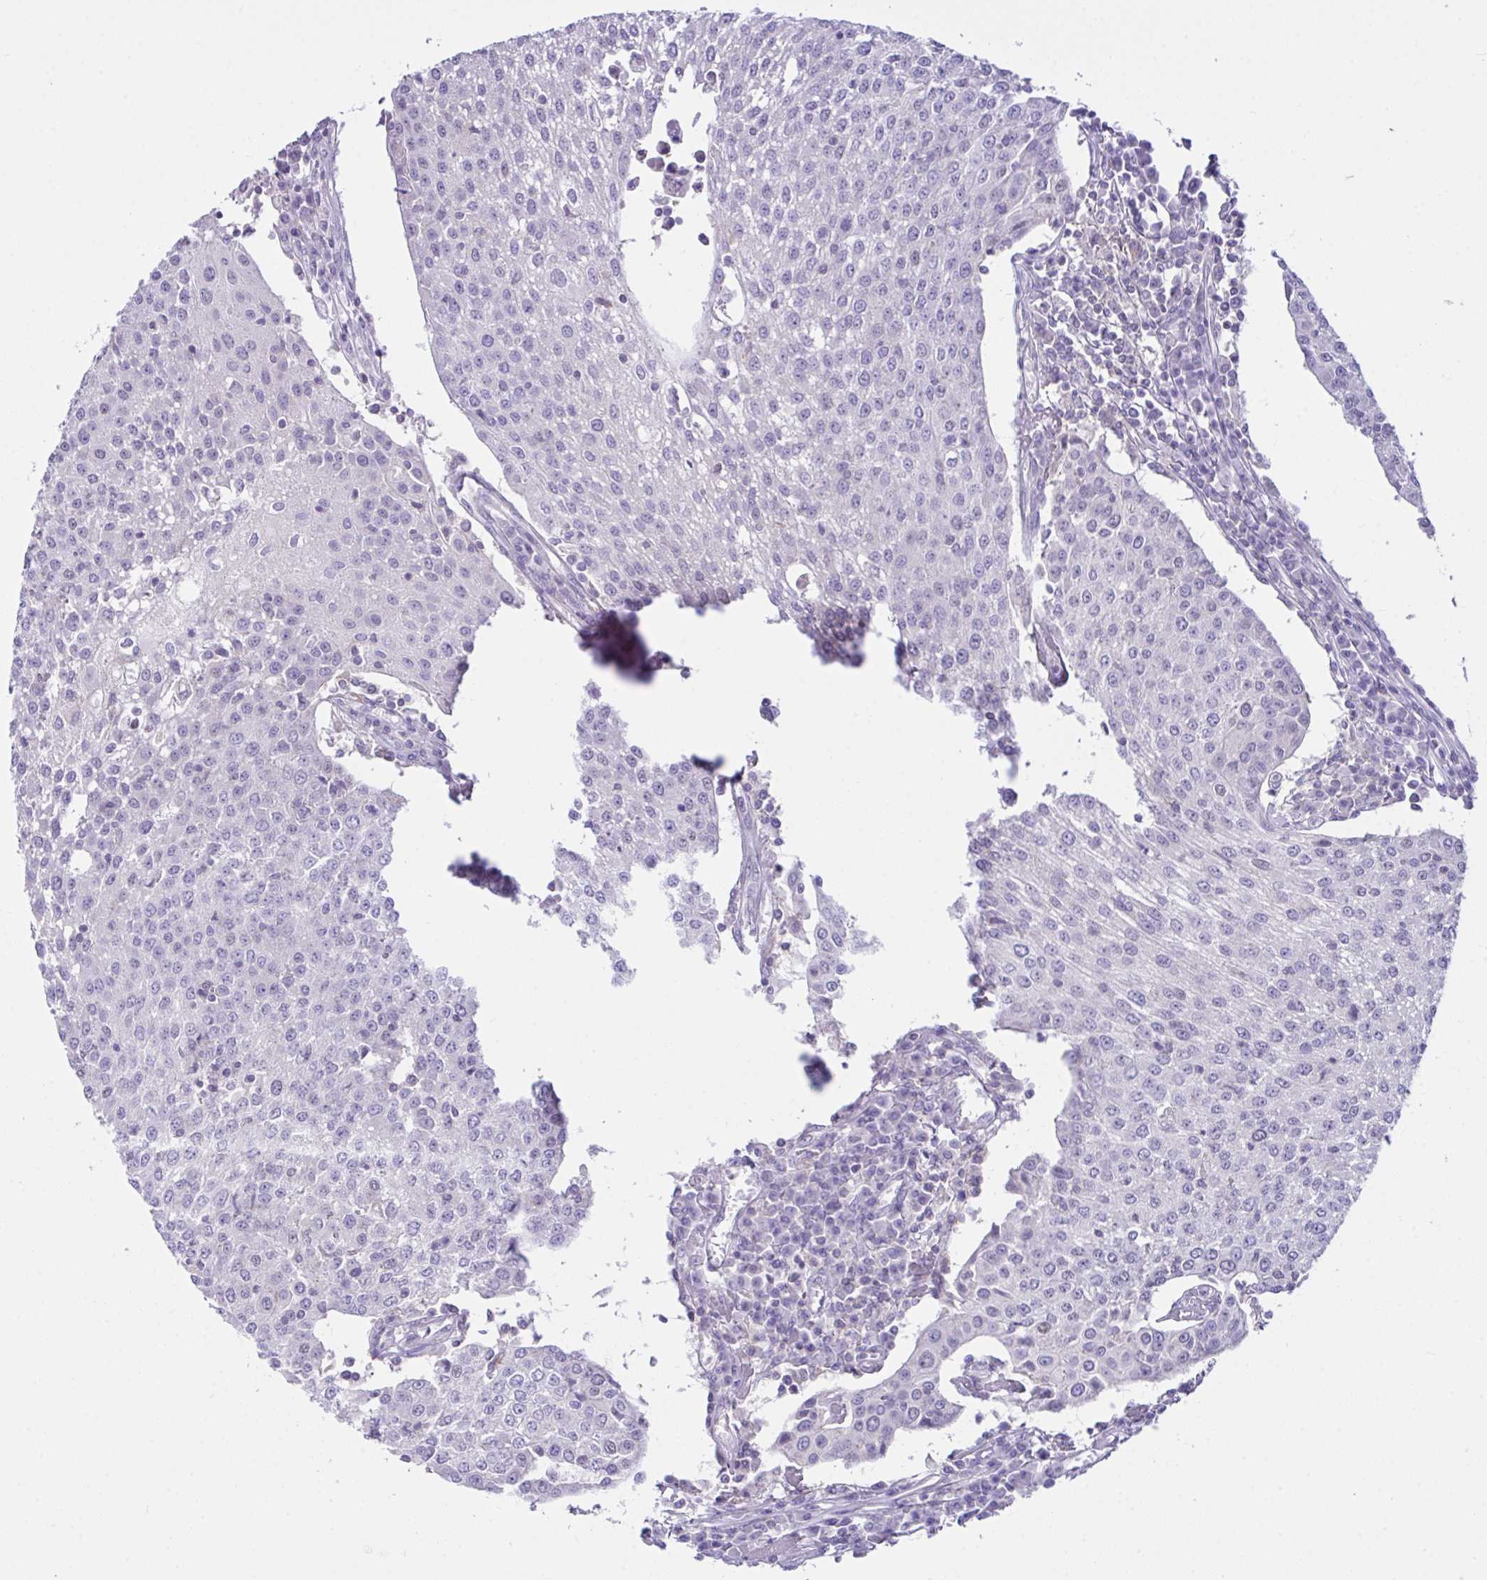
{"staining": {"intensity": "negative", "quantity": "none", "location": "none"}, "tissue": "urothelial cancer", "cell_type": "Tumor cells", "image_type": "cancer", "snomed": [{"axis": "morphology", "description": "Urothelial carcinoma, High grade"}, {"axis": "topography", "description": "Urinary bladder"}], "caption": "DAB immunohistochemical staining of human urothelial cancer displays no significant staining in tumor cells.", "gene": "D2HGDH", "patient": {"sex": "female", "age": 85}}